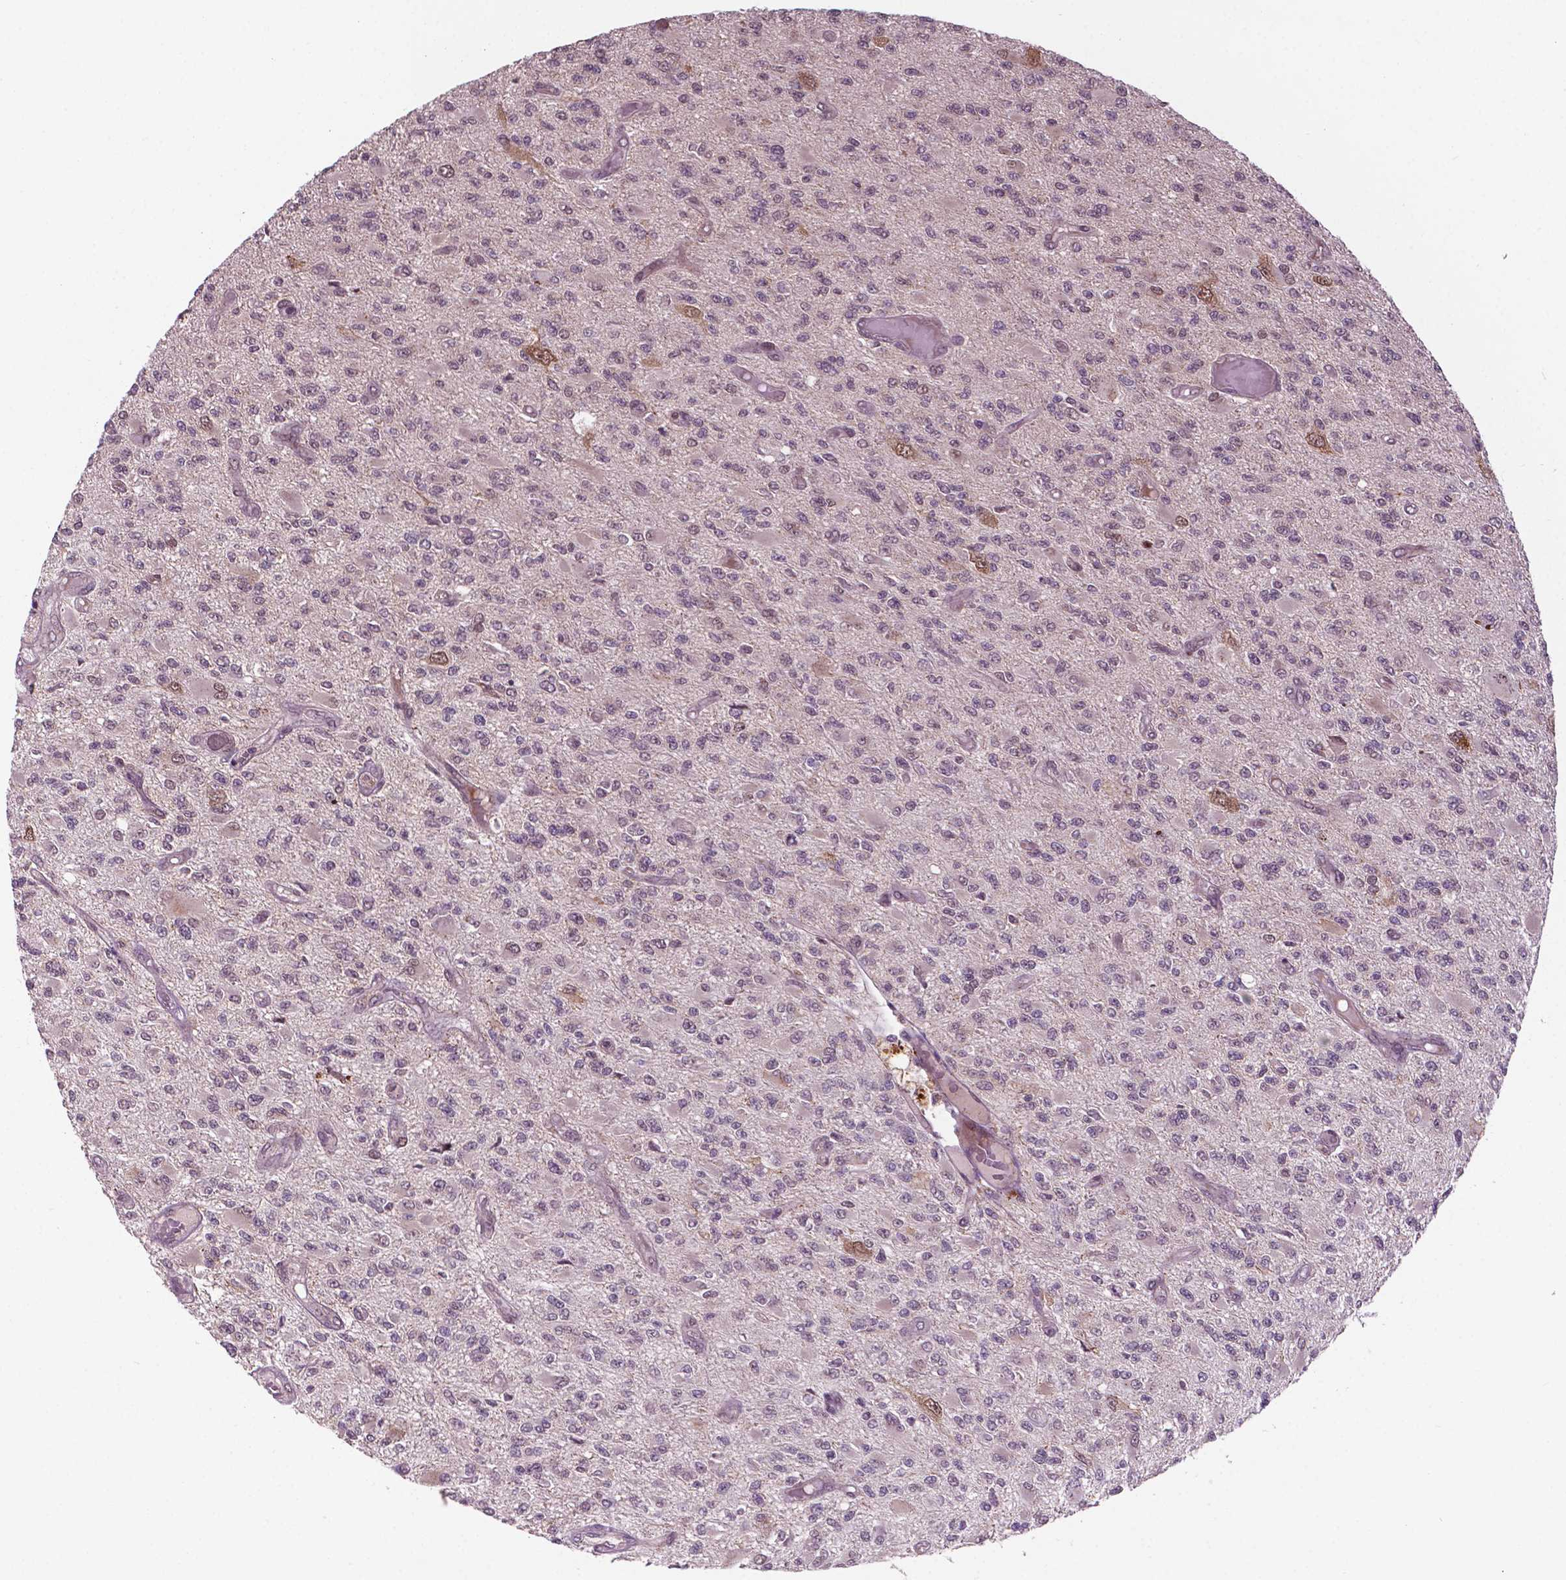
{"staining": {"intensity": "negative", "quantity": "none", "location": "none"}, "tissue": "glioma", "cell_type": "Tumor cells", "image_type": "cancer", "snomed": [{"axis": "morphology", "description": "Glioma, malignant, High grade"}, {"axis": "topography", "description": "Brain"}], "caption": "An IHC image of malignant glioma (high-grade) is shown. There is no staining in tumor cells of malignant glioma (high-grade).", "gene": "NFAT5", "patient": {"sex": "female", "age": 63}}